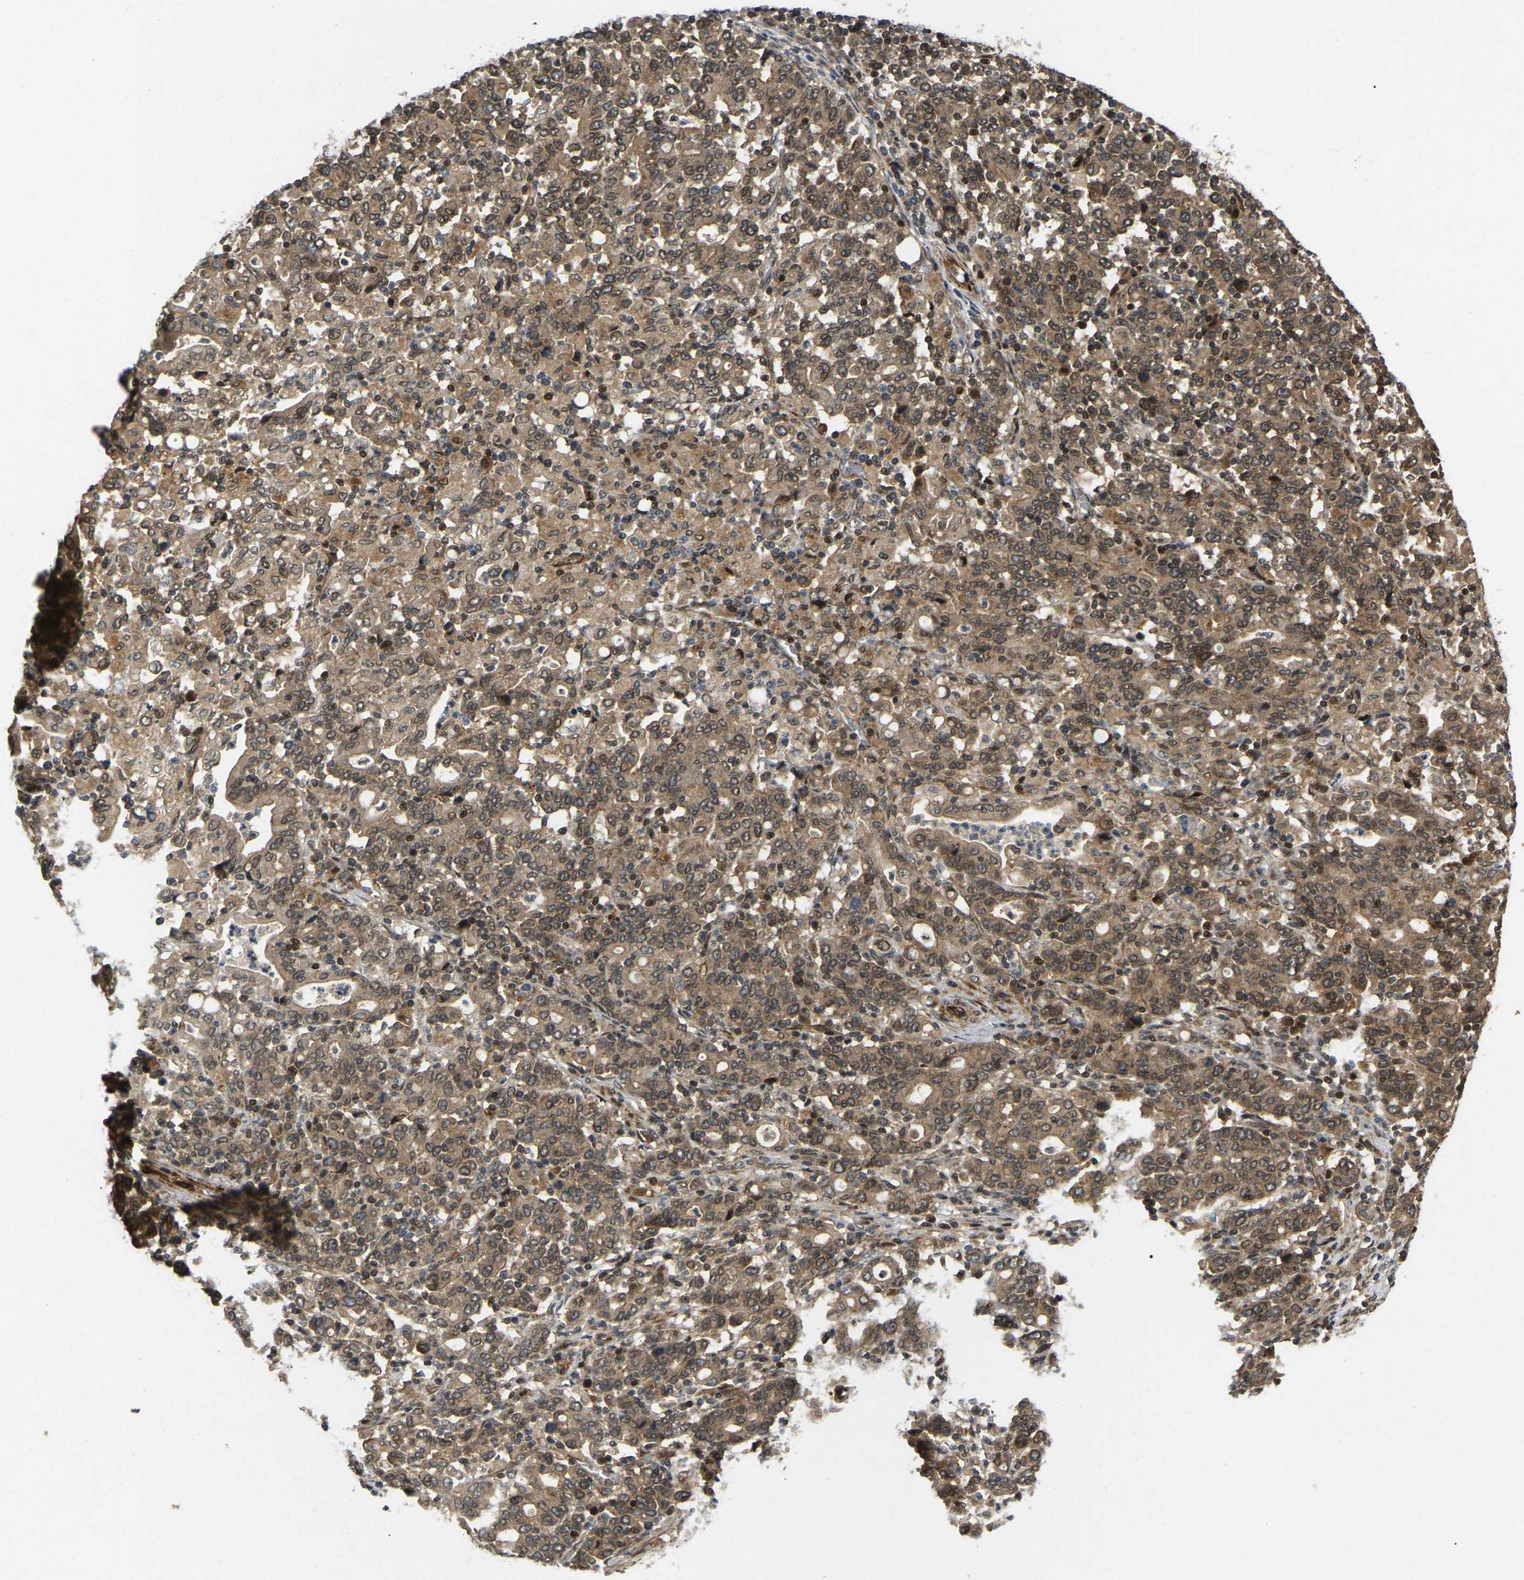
{"staining": {"intensity": "moderate", "quantity": ">75%", "location": "cytoplasmic/membranous,nuclear"}, "tissue": "stomach cancer", "cell_type": "Tumor cells", "image_type": "cancer", "snomed": [{"axis": "morphology", "description": "Adenocarcinoma, NOS"}, {"axis": "topography", "description": "Stomach, upper"}], "caption": "A photomicrograph showing moderate cytoplasmic/membranous and nuclear positivity in about >75% of tumor cells in stomach cancer, as visualized by brown immunohistochemical staining.", "gene": "KIAA1549", "patient": {"sex": "male", "age": 69}}